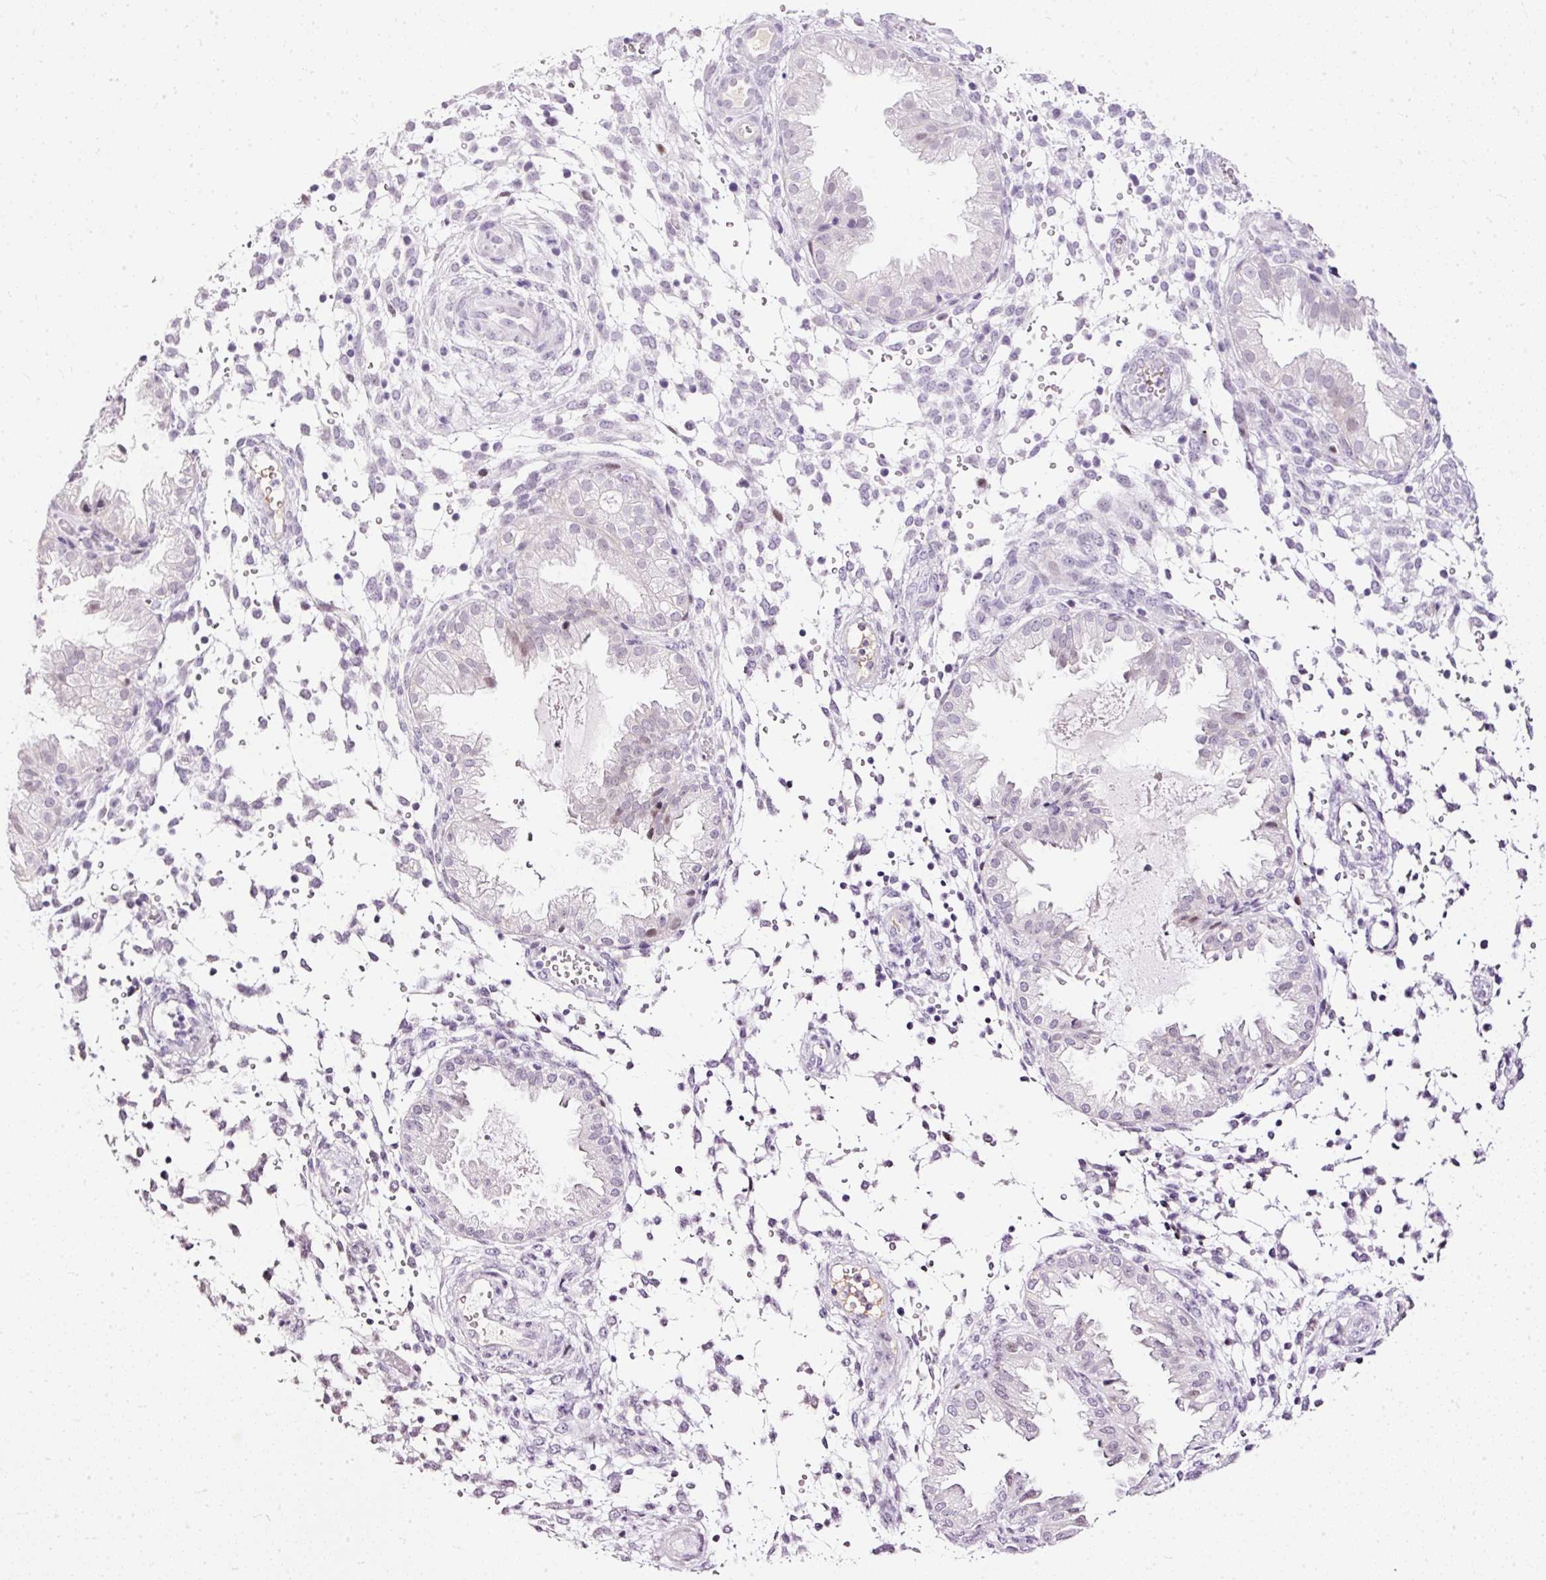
{"staining": {"intensity": "negative", "quantity": "none", "location": "none"}, "tissue": "endometrium", "cell_type": "Cells in endometrial stroma", "image_type": "normal", "snomed": [{"axis": "morphology", "description": "Normal tissue, NOS"}, {"axis": "topography", "description": "Endometrium"}], "caption": "DAB (3,3'-diaminobenzidine) immunohistochemical staining of benign human endometrium displays no significant staining in cells in endometrial stroma. The staining is performed using DAB brown chromogen with nuclei counter-stained in using hematoxylin.", "gene": "PDE6B", "patient": {"sex": "female", "age": 33}}